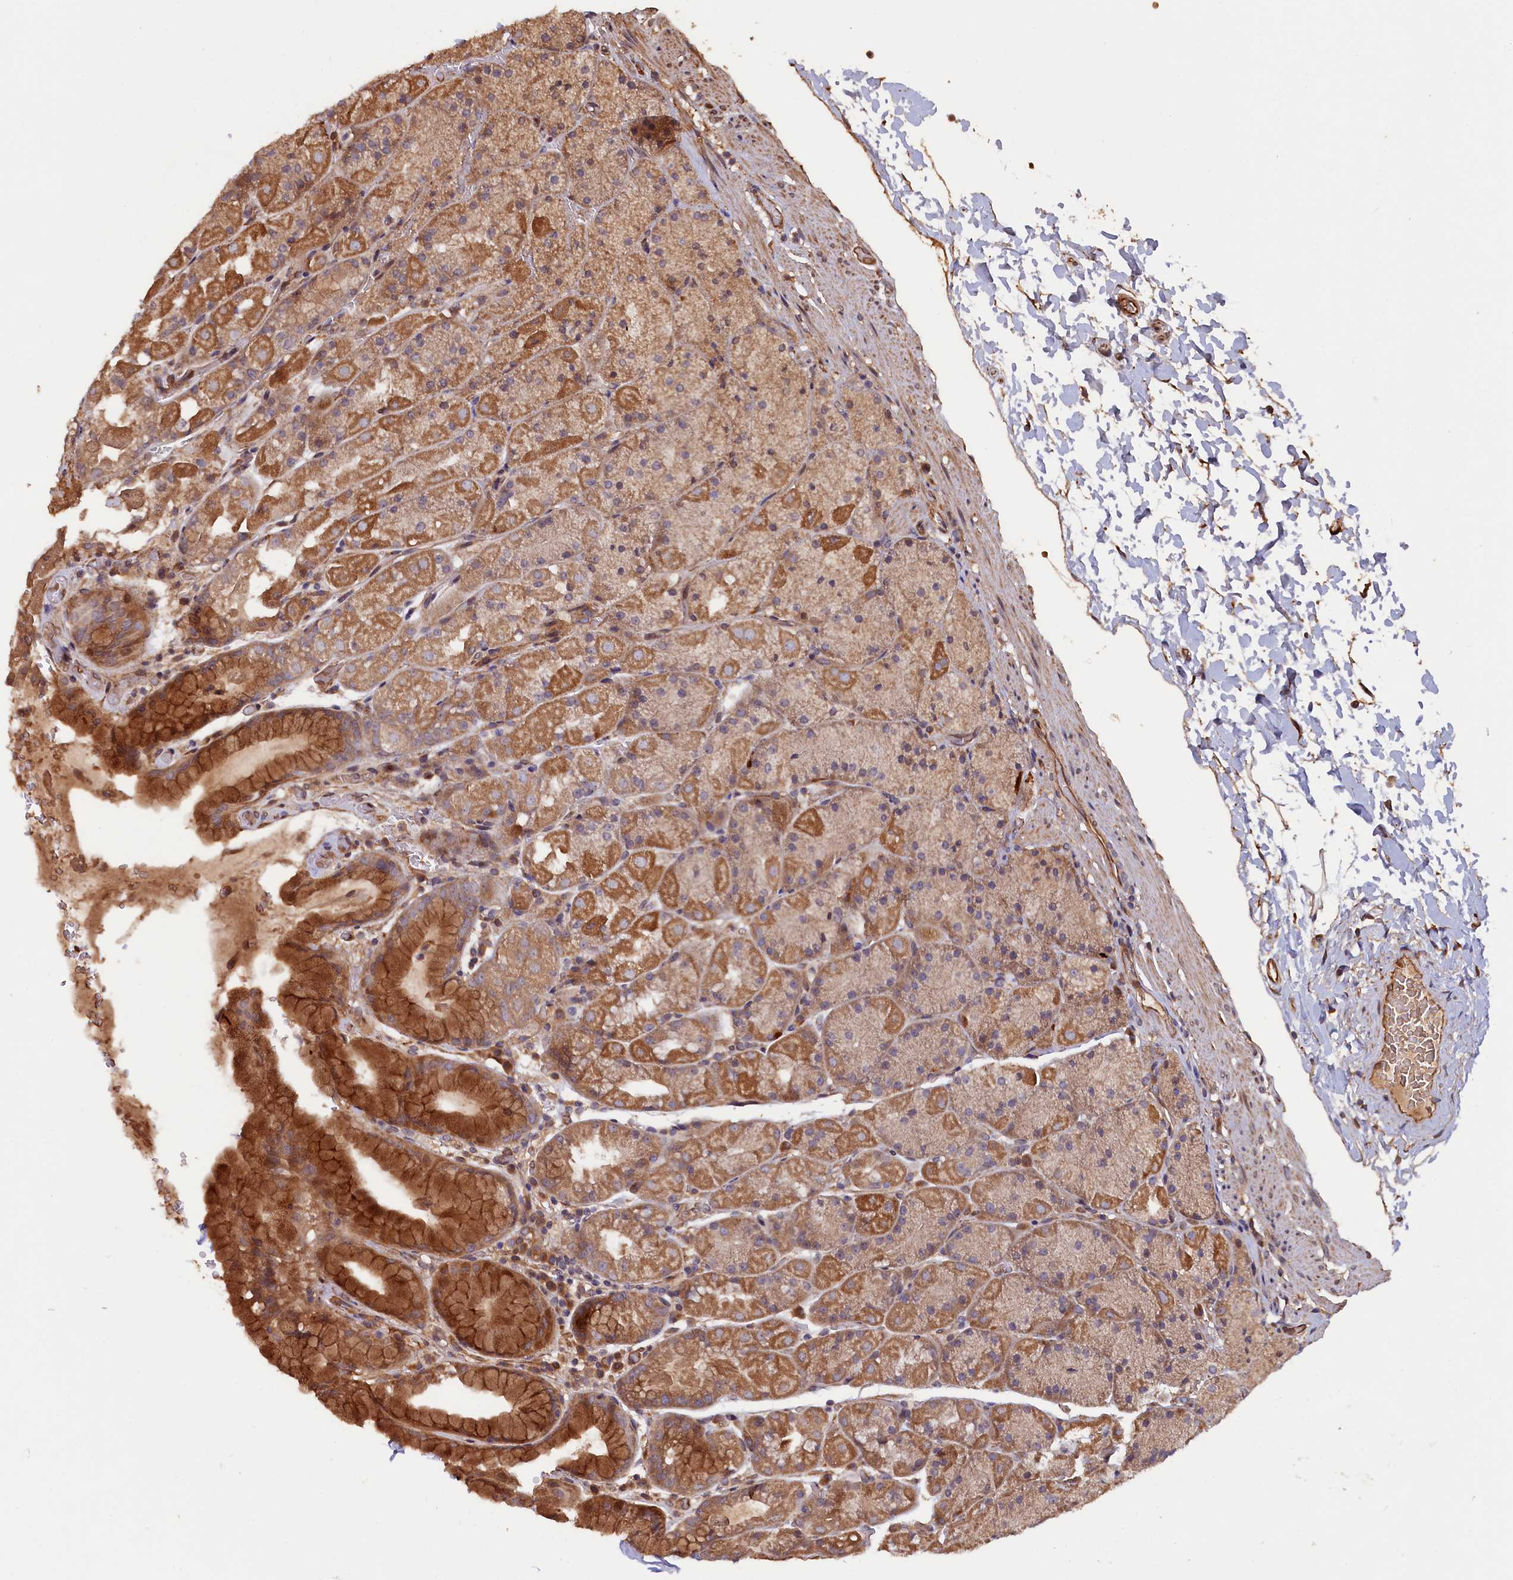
{"staining": {"intensity": "moderate", "quantity": ">75%", "location": "cytoplasmic/membranous"}, "tissue": "stomach", "cell_type": "Glandular cells", "image_type": "normal", "snomed": [{"axis": "morphology", "description": "Normal tissue, NOS"}, {"axis": "topography", "description": "Stomach, upper"}, {"axis": "topography", "description": "Stomach, lower"}], "caption": "Benign stomach shows moderate cytoplasmic/membranous positivity in about >75% of glandular cells, visualized by immunohistochemistry. (Stains: DAB (3,3'-diaminobenzidine) in brown, nuclei in blue, Microscopy: brightfield microscopy at high magnification).", "gene": "GREB1L", "patient": {"sex": "male", "age": 67}}